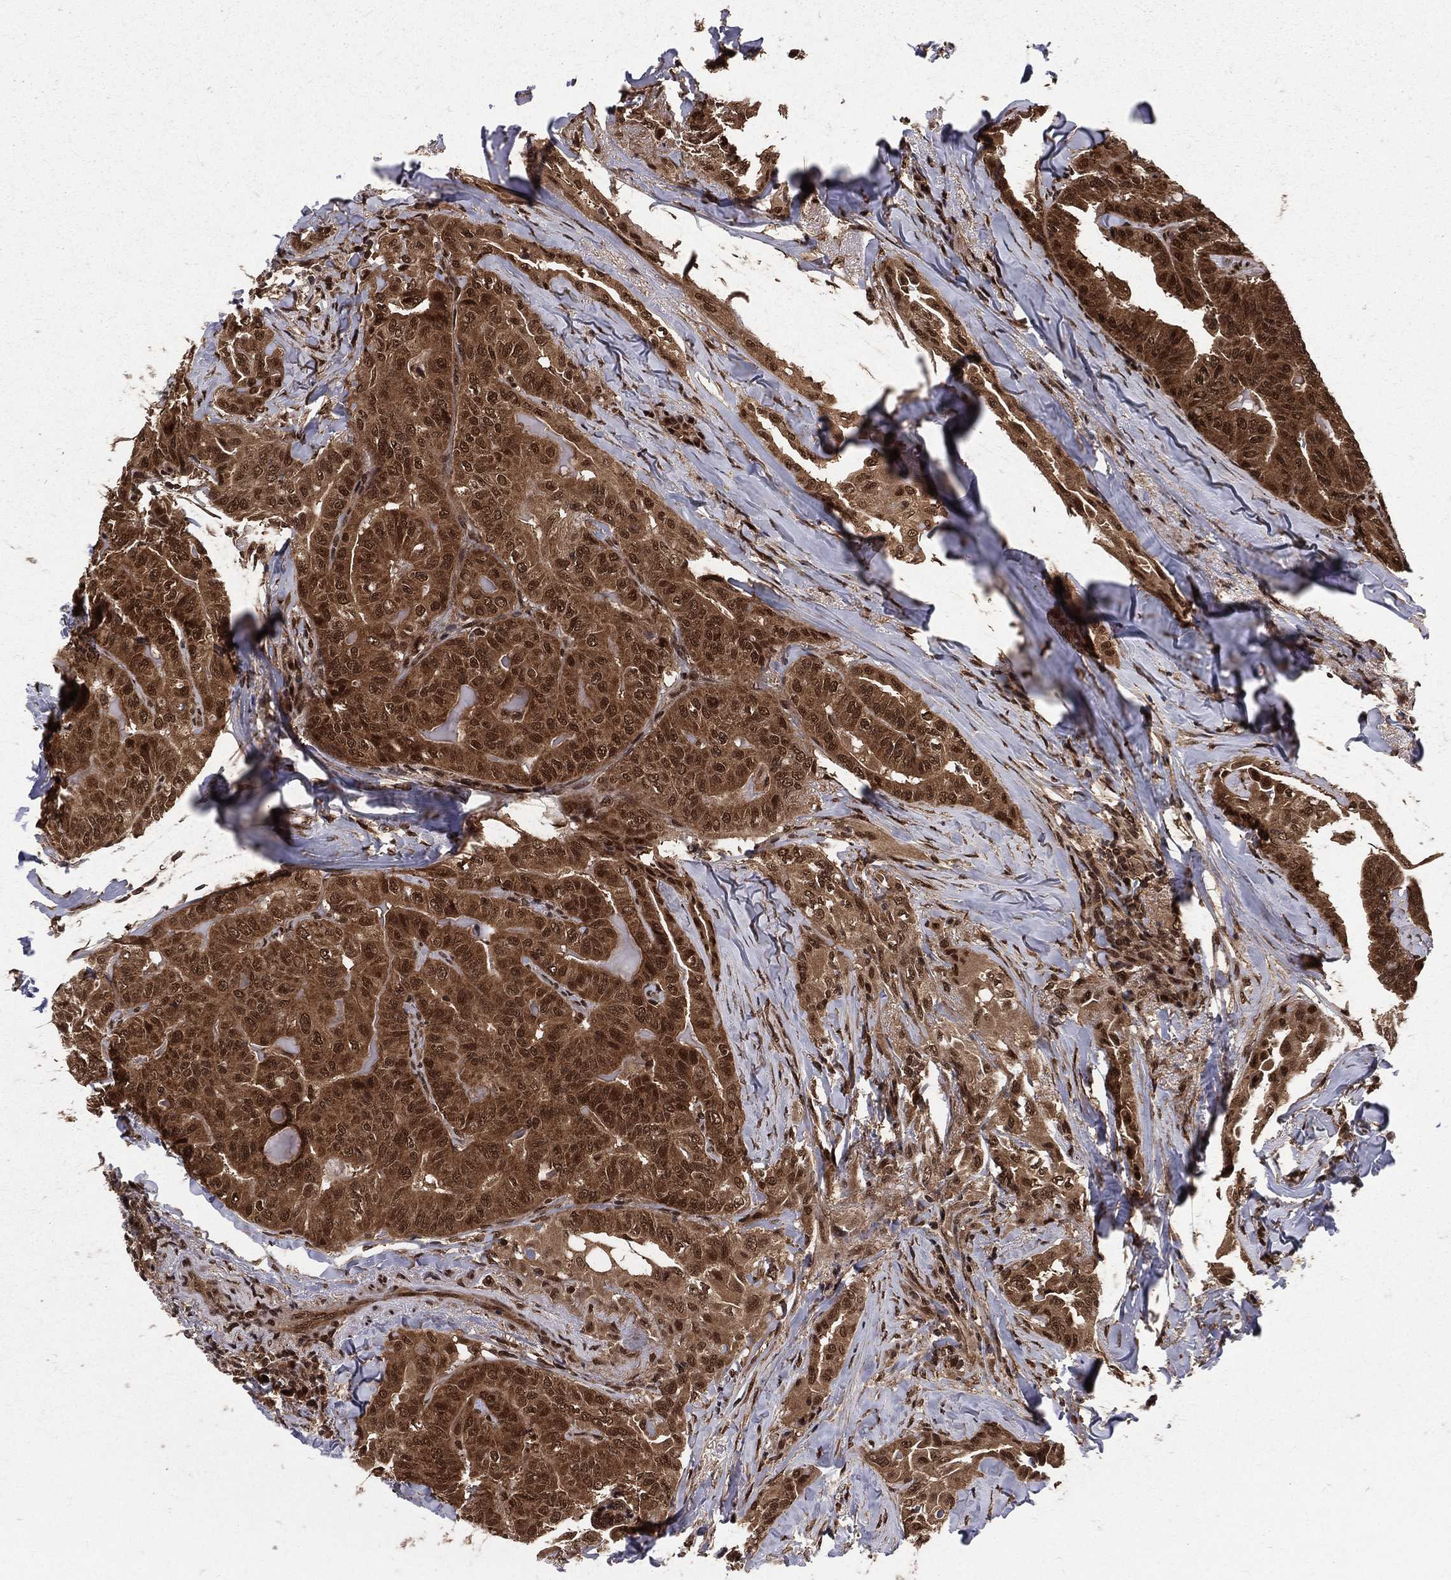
{"staining": {"intensity": "strong", "quantity": ">75%", "location": "cytoplasmic/membranous,nuclear"}, "tissue": "thyroid cancer", "cell_type": "Tumor cells", "image_type": "cancer", "snomed": [{"axis": "morphology", "description": "Papillary adenocarcinoma, NOS"}, {"axis": "topography", "description": "Thyroid gland"}], "caption": "Human thyroid cancer (papillary adenocarcinoma) stained for a protein (brown) displays strong cytoplasmic/membranous and nuclear positive positivity in approximately >75% of tumor cells.", "gene": "COPS4", "patient": {"sex": "female", "age": 68}}